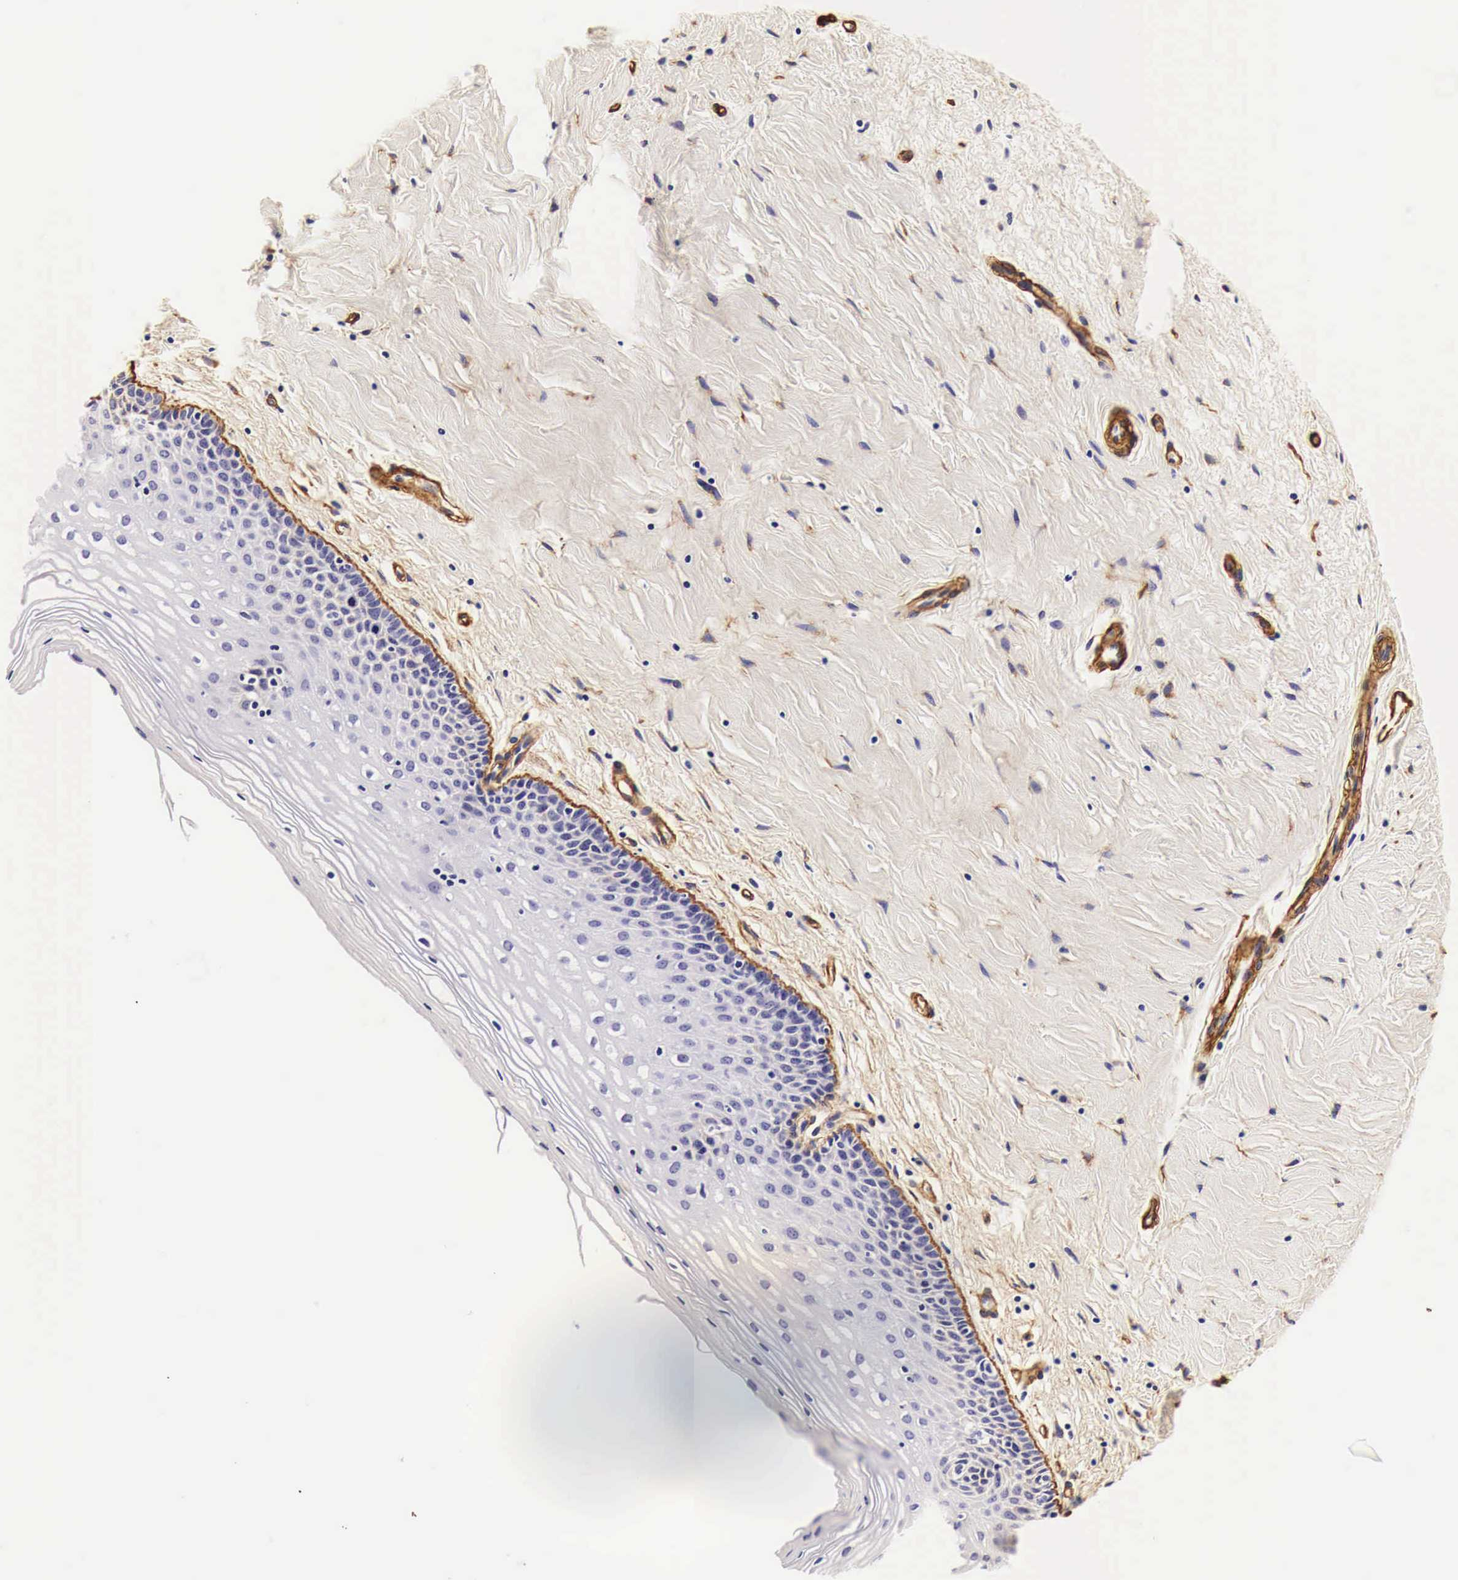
{"staining": {"intensity": "negative", "quantity": "none", "location": "none"}, "tissue": "cervix", "cell_type": "Glandular cells", "image_type": "normal", "snomed": [{"axis": "morphology", "description": "Normal tissue, NOS"}, {"axis": "topography", "description": "Cervix"}], "caption": "Immunohistochemical staining of benign cervix displays no significant staining in glandular cells.", "gene": "LAMB2", "patient": {"sex": "female", "age": 53}}